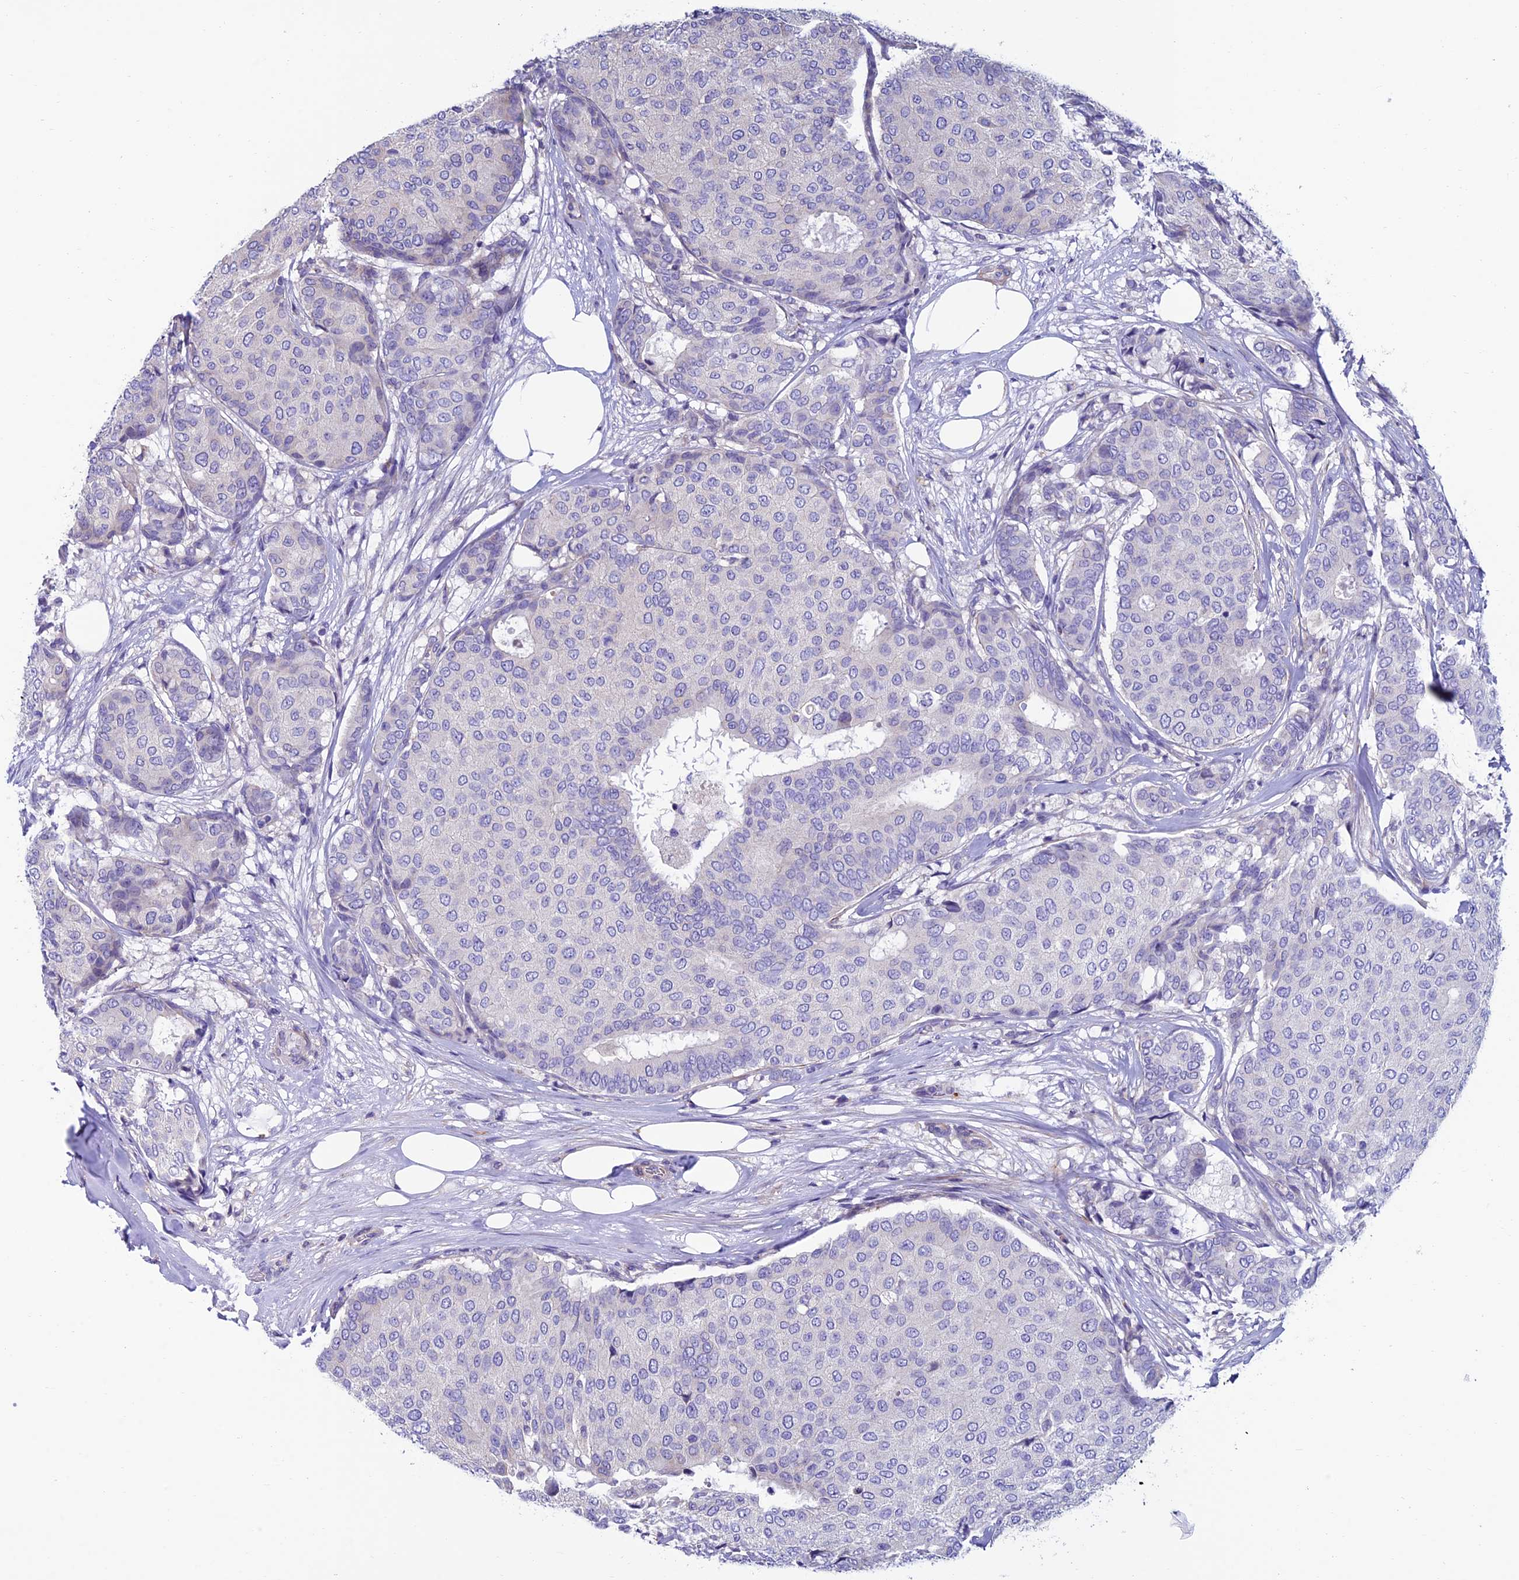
{"staining": {"intensity": "negative", "quantity": "none", "location": "none"}, "tissue": "breast cancer", "cell_type": "Tumor cells", "image_type": "cancer", "snomed": [{"axis": "morphology", "description": "Duct carcinoma"}, {"axis": "topography", "description": "Breast"}], "caption": "Immunohistochemistry micrograph of neoplastic tissue: breast cancer (intraductal carcinoma) stained with DAB reveals no significant protein expression in tumor cells. (Brightfield microscopy of DAB IHC at high magnification).", "gene": "FAM178B", "patient": {"sex": "female", "age": 75}}